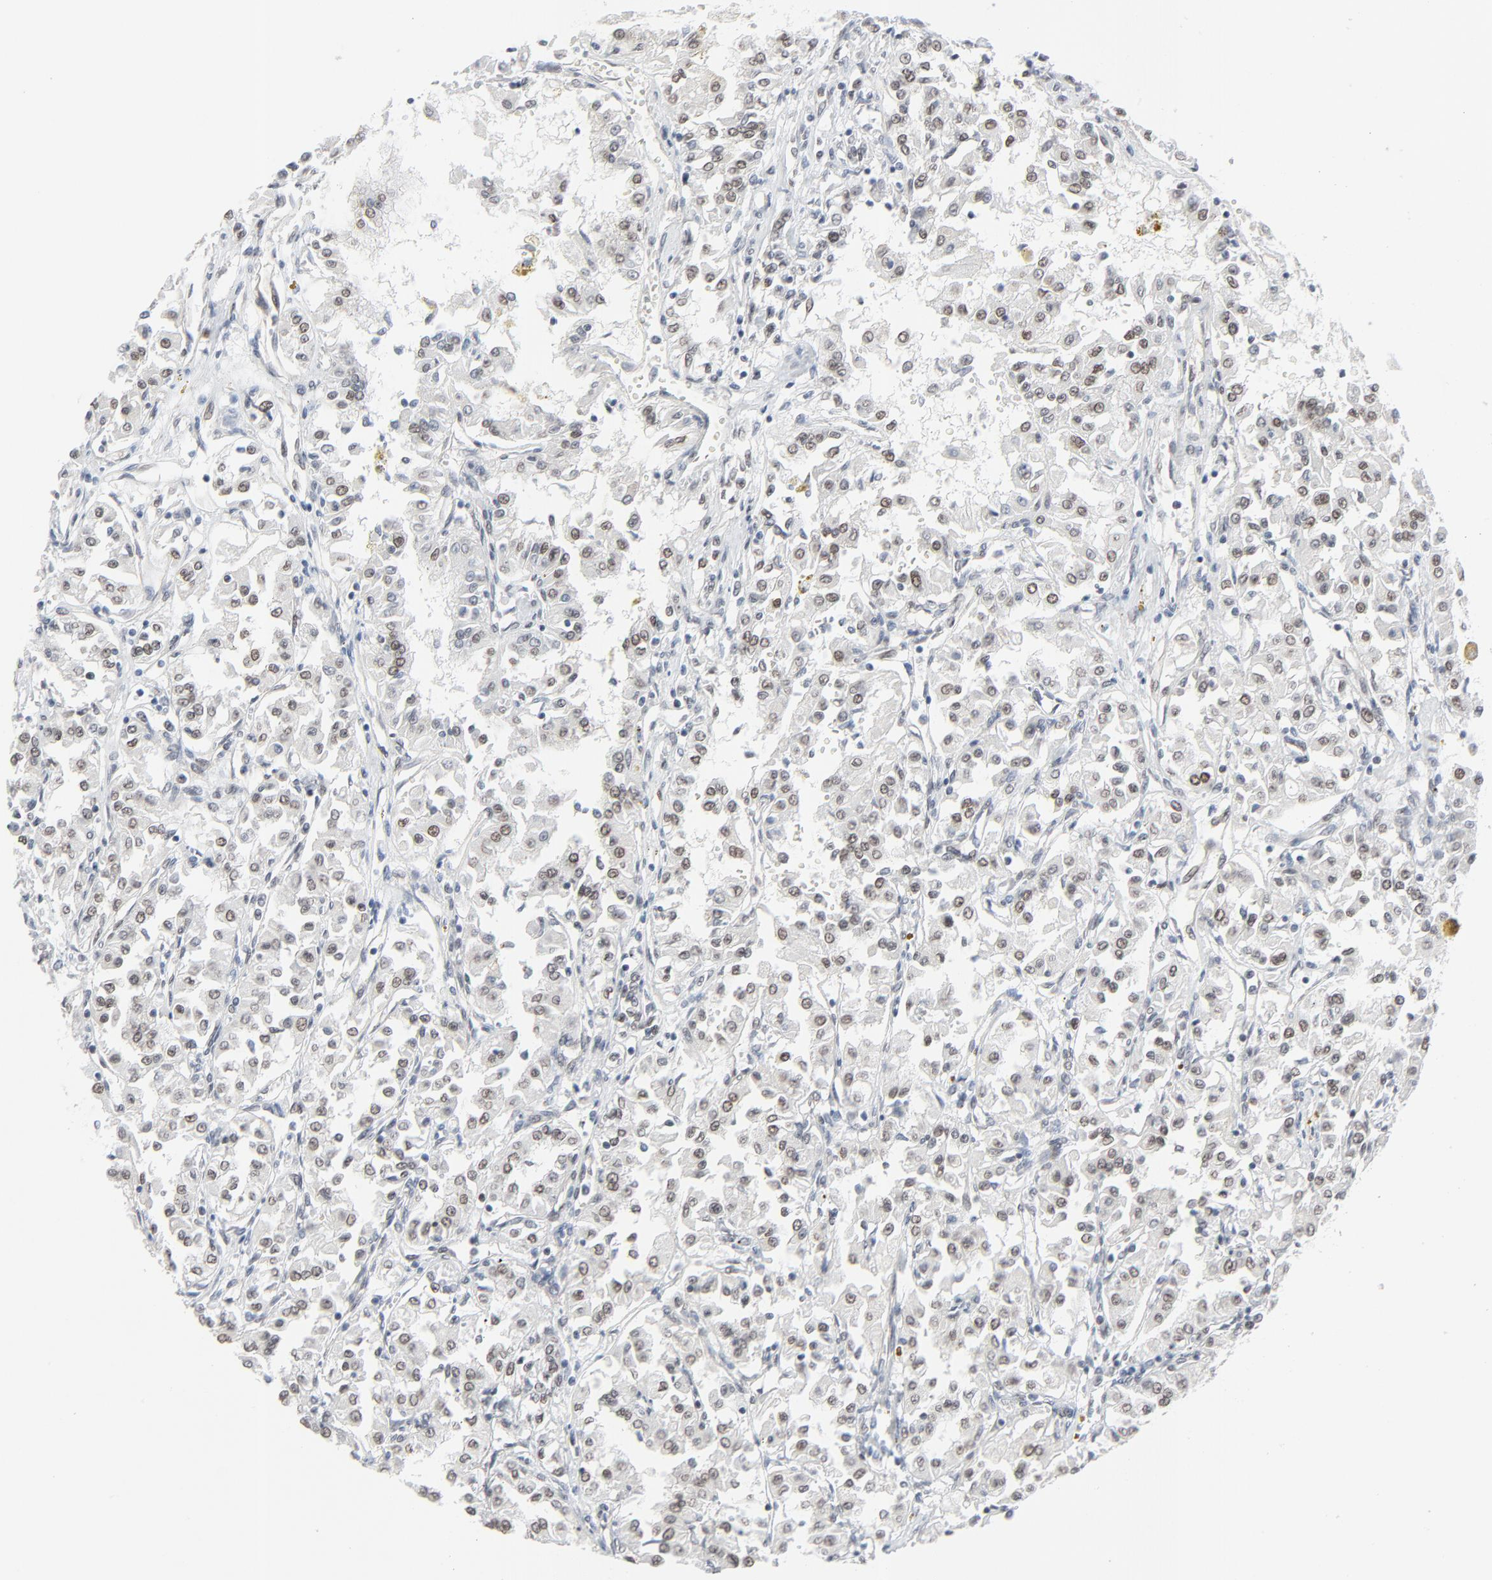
{"staining": {"intensity": "weak", "quantity": "25%-75%", "location": "nuclear"}, "tissue": "renal cancer", "cell_type": "Tumor cells", "image_type": "cancer", "snomed": [{"axis": "morphology", "description": "Adenocarcinoma, NOS"}, {"axis": "topography", "description": "Kidney"}], "caption": "Protein staining of adenocarcinoma (renal) tissue exhibits weak nuclear positivity in approximately 25%-75% of tumor cells. (DAB IHC, brown staining for protein, blue staining for nuclei).", "gene": "FBXO28", "patient": {"sex": "male", "age": 78}}